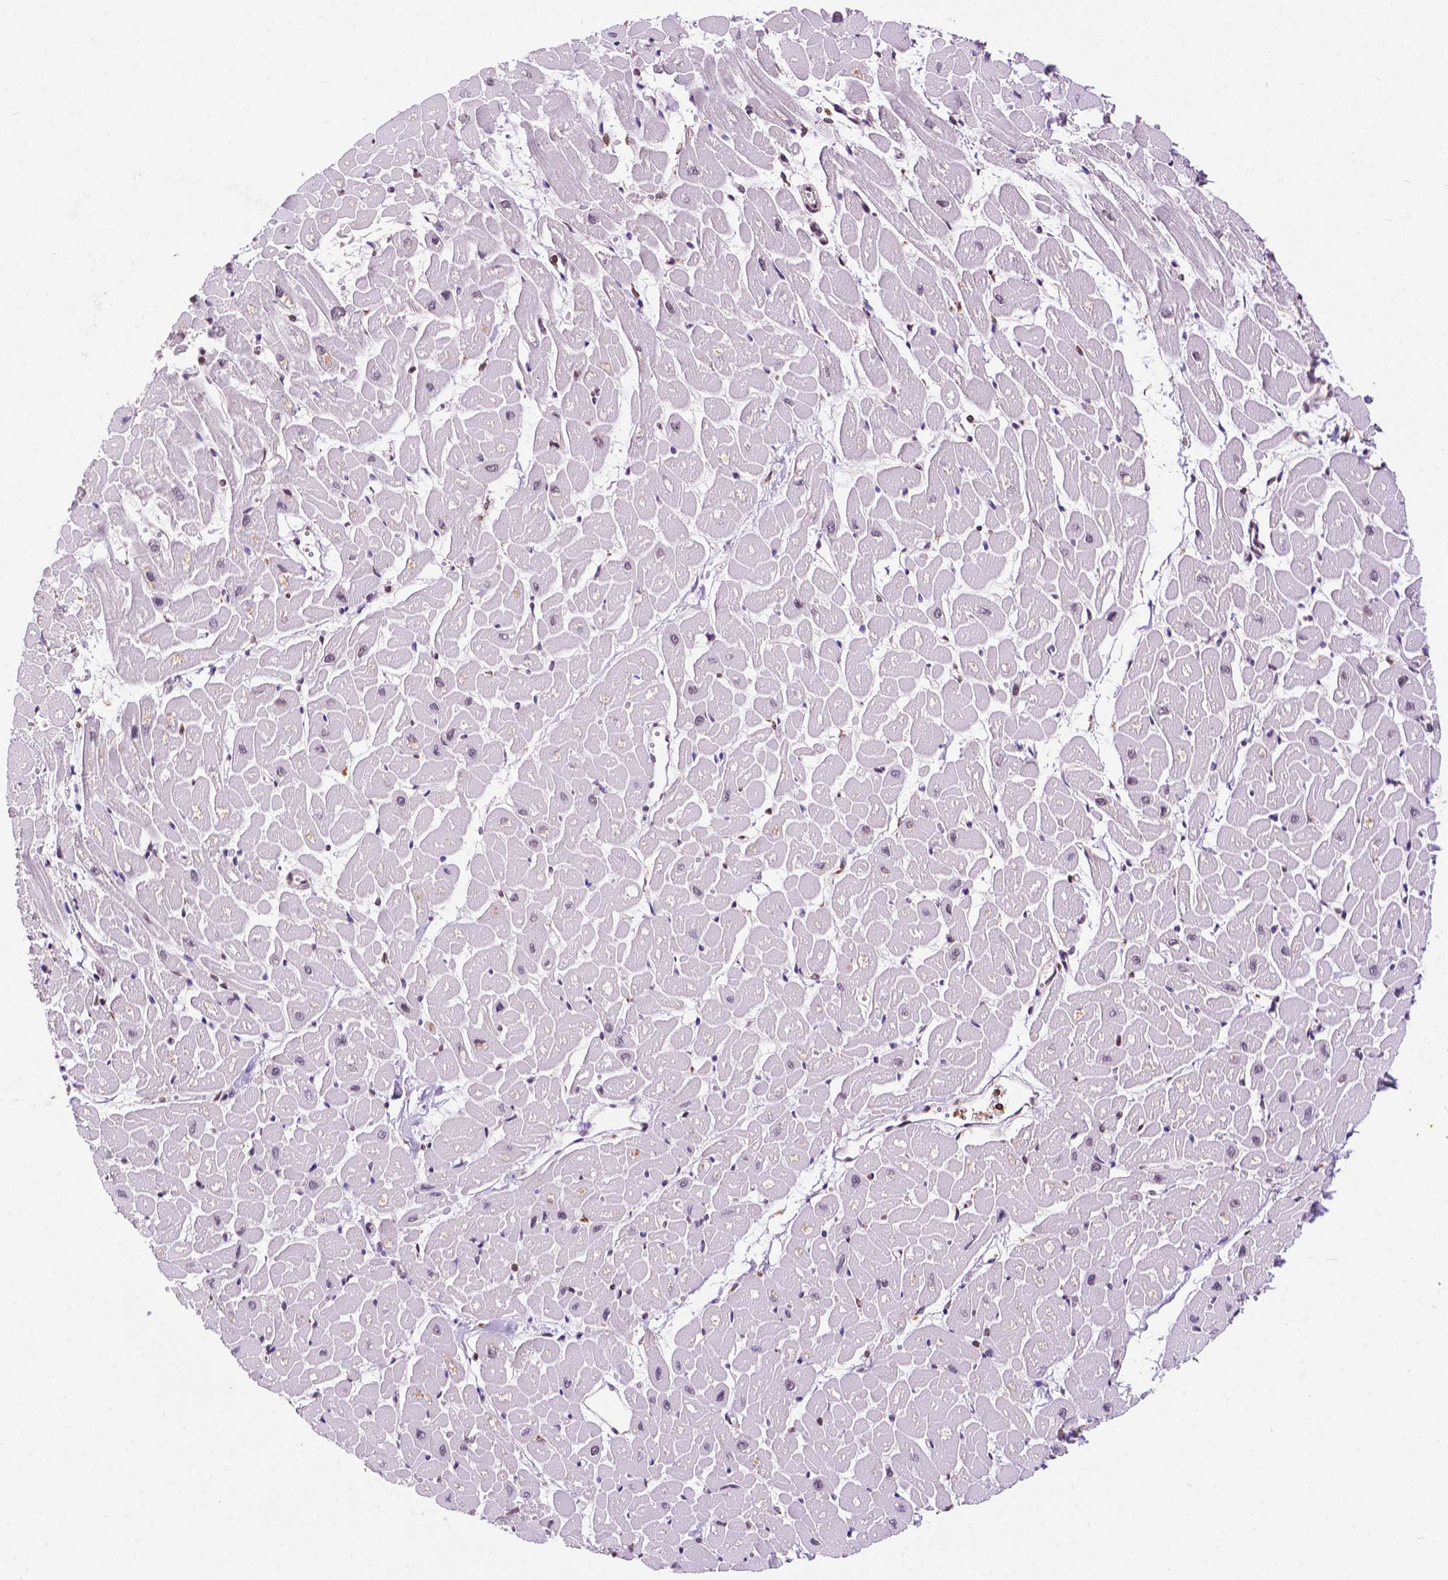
{"staining": {"intensity": "negative", "quantity": "none", "location": "none"}, "tissue": "heart muscle", "cell_type": "Cardiomyocytes", "image_type": "normal", "snomed": [{"axis": "morphology", "description": "Normal tissue, NOS"}, {"axis": "topography", "description": "Heart"}], "caption": "This is an immunohistochemistry image of benign heart muscle. There is no staining in cardiomyocytes.", "gene": "GANAB", "patient": {"sex": "male", "age": 57}}